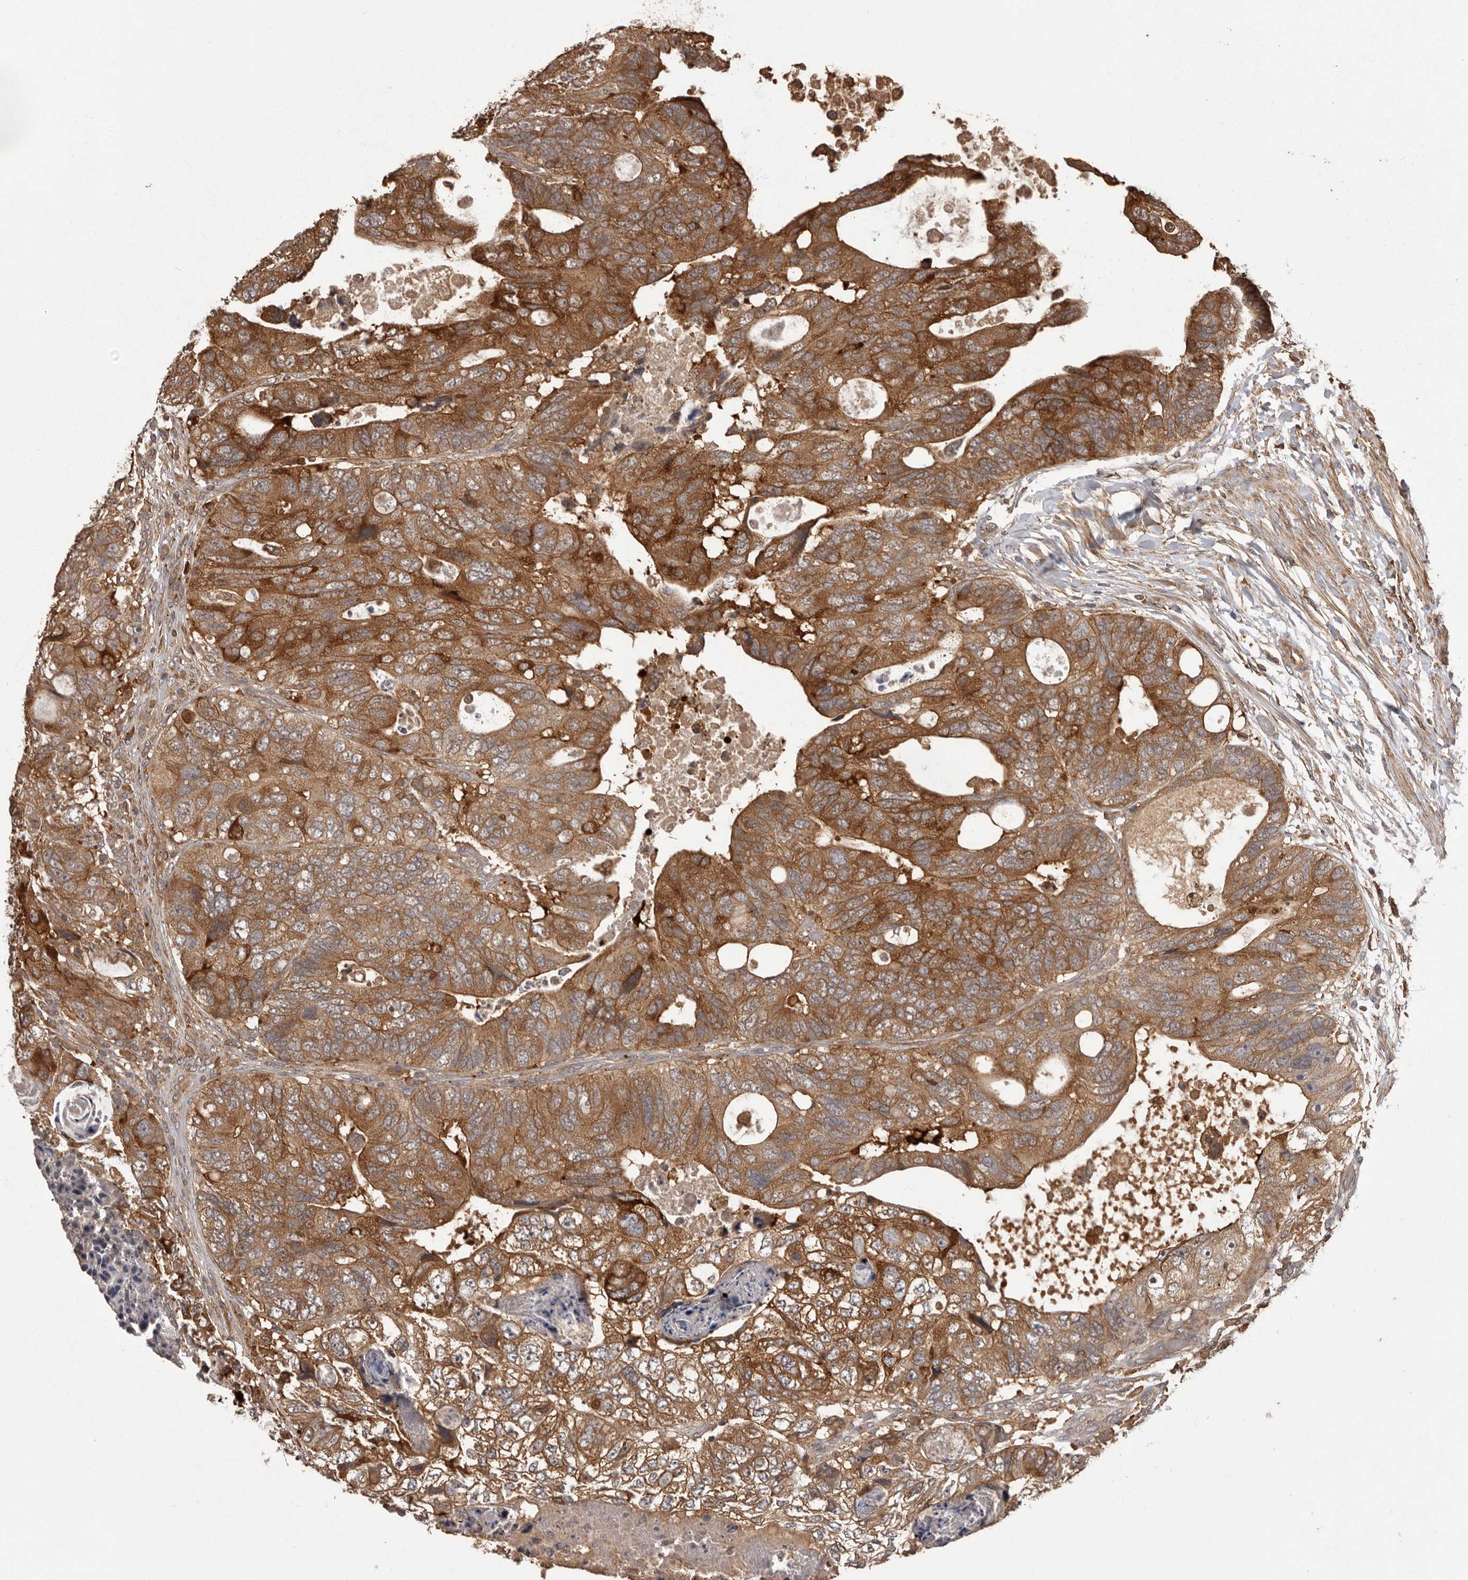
{"staining": {"intensity": "moderate", "quantity": ">75%", "location": "cytoplasmic/membranous"}, "tissue": "colorectal cancer", "cell_type": "Tumor cells", "image_type": "cancer", "snomed": [{"axis": "morphology", "description": "Adenocarcinoma, NOS"}, {"axis": "topography", "description": "Rectum"}], "caption": "Brown immunohistochemical staining in colorectal cancer demonstrates moderate cytoplasmic/membranous expression in about >75% of tumor cells. (Brightfield microscopy of DAB IHC at high magnification).", "gene": "SLC22A3", "patient": {"sex": "male", "age": 59}}